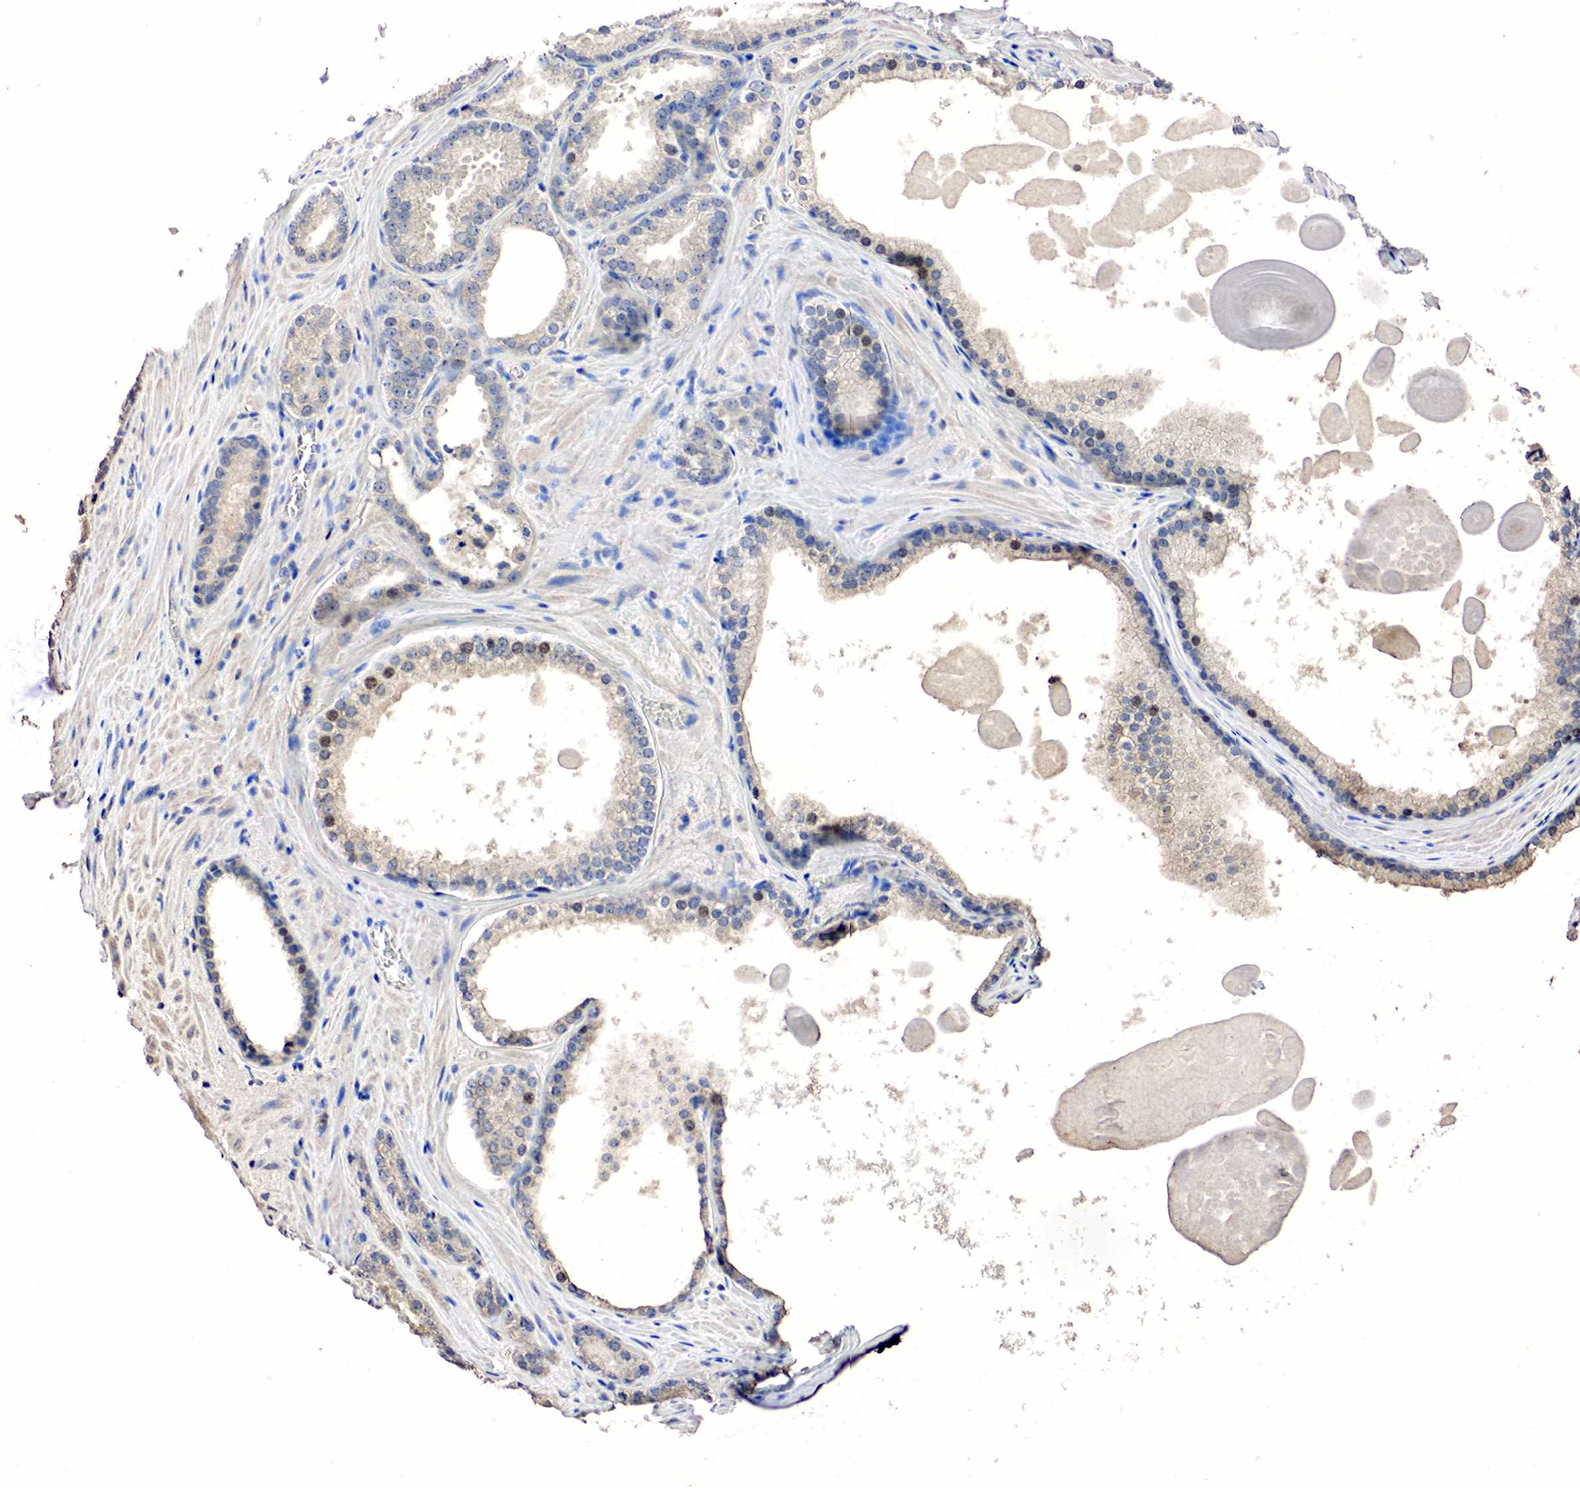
{"staining": {"intensity": "weak", "quantity": "25%-75%", "location": "cytoplasmic/membranous,nuclear"}, "tissue": "prostate cancer", "cell_type": "Tumor cells", "image_type": "cancer", "snomed": [{"axis": "morphology", "description": "Adenocarcinoma, Medium grade"}, {"axis": "topography", "description": "Prostate"}], "caption": "Immunohistochemistry of prostate medium-grade adenocarcinoma exhibits low levels of weak cytoplasmic/membranous and nuclear positivity in about 25%-75% of tumor cells.", "gene": "SST", "patient": {"sex": "male", "age": 60}}